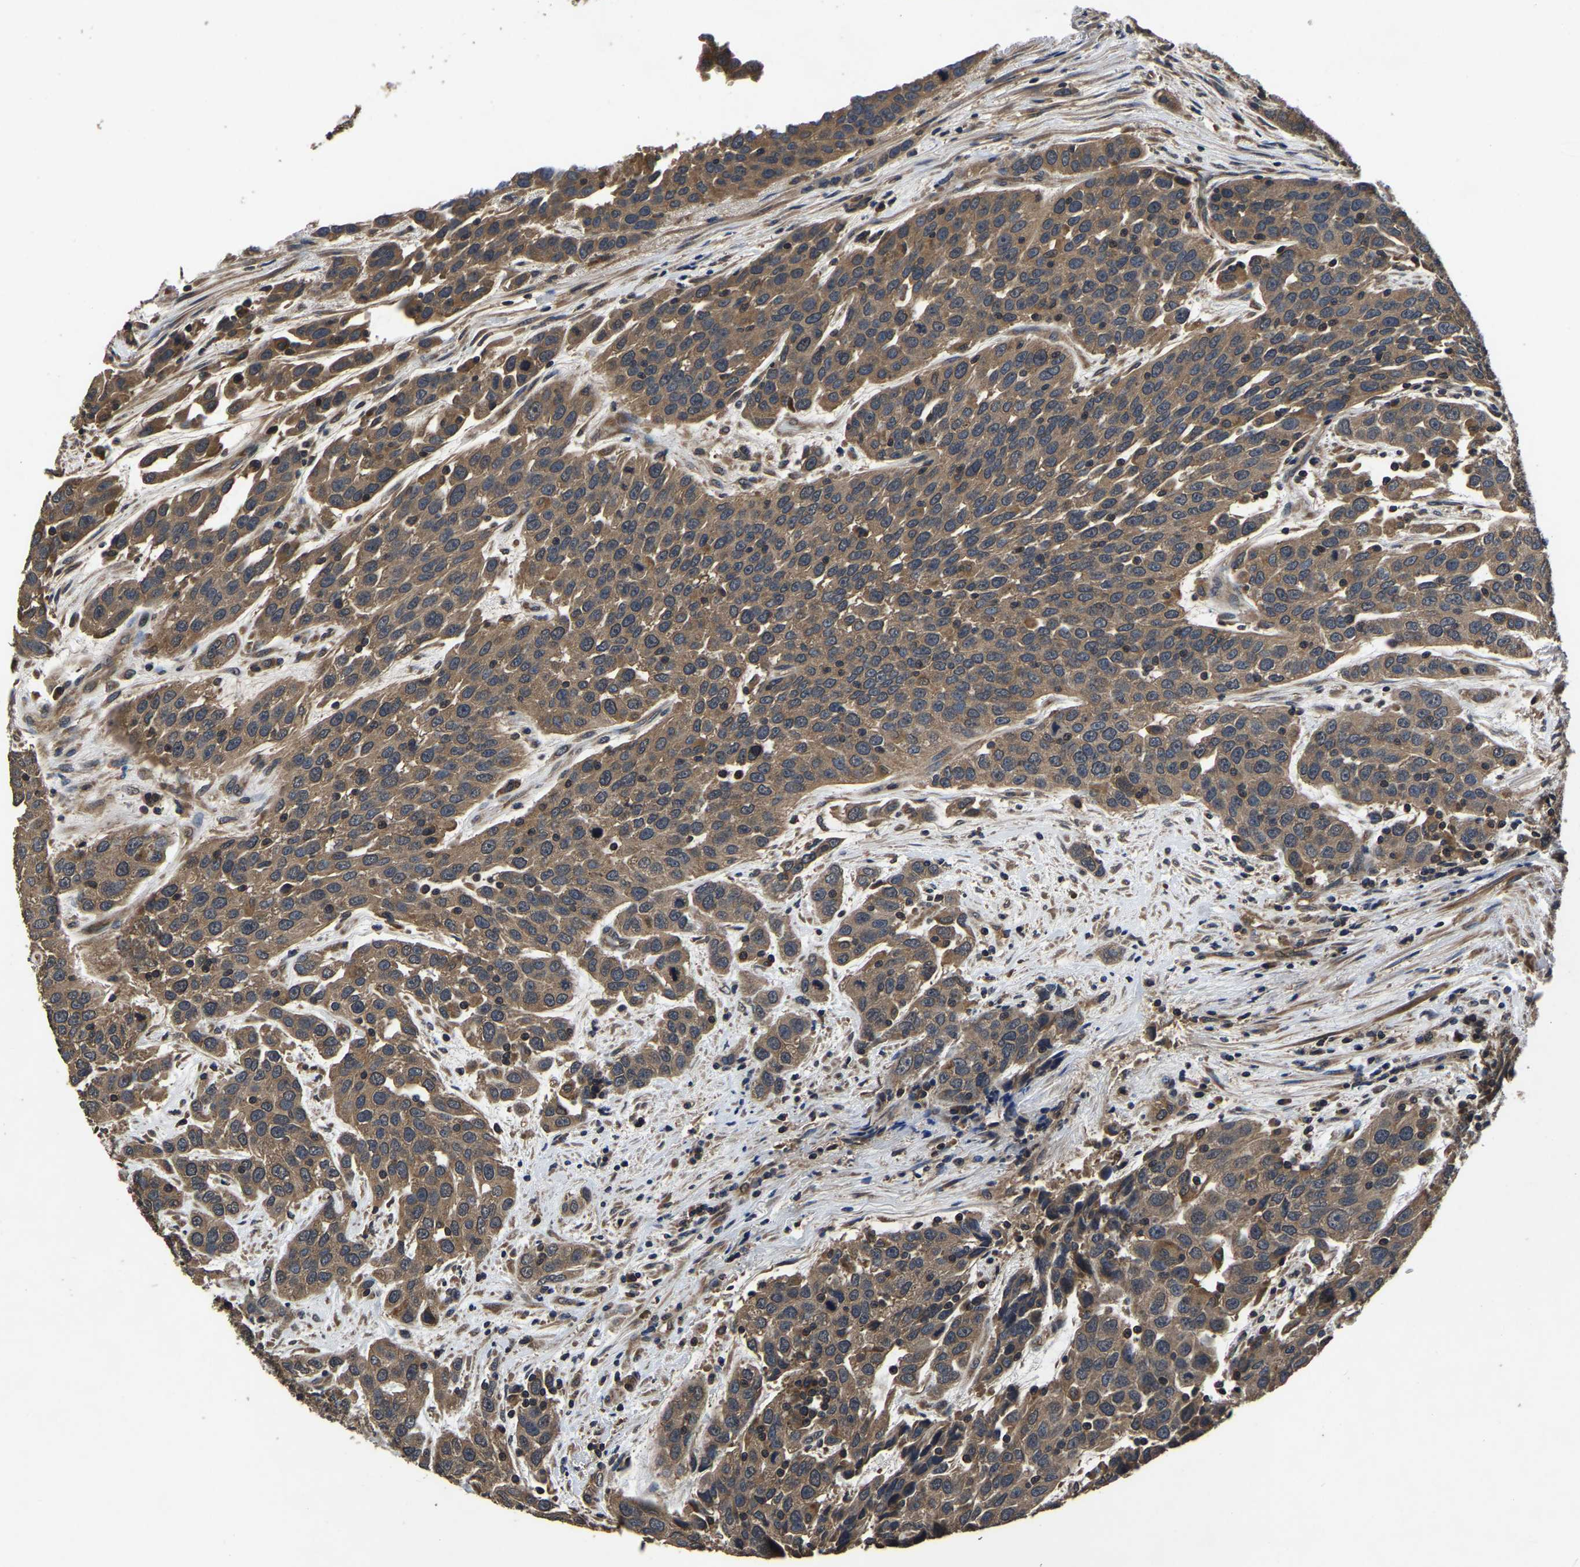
{"staining": {"intensity": "moderate", "quantity": ">75%", "location": "cytoplasmic/membranous"}, "tissue": "urothelial cancer", "cell_type": "Tumor cells", "image_type": "cancer", "snomed": [{"axis": "morphology", "description": "Urothelial carcinoma, High grade"}, {"axis": "topography", "description": "Urinary bladder"}], "caption": "The photomicrograph demonstrates a brown stain indicating the presence of a protein in the cytoplasmic/membranous of tumor cells in high-grade urothelial carcinoma.", "gene": "CRYZL1", "patient": {"sex": "female", "age": 80}}